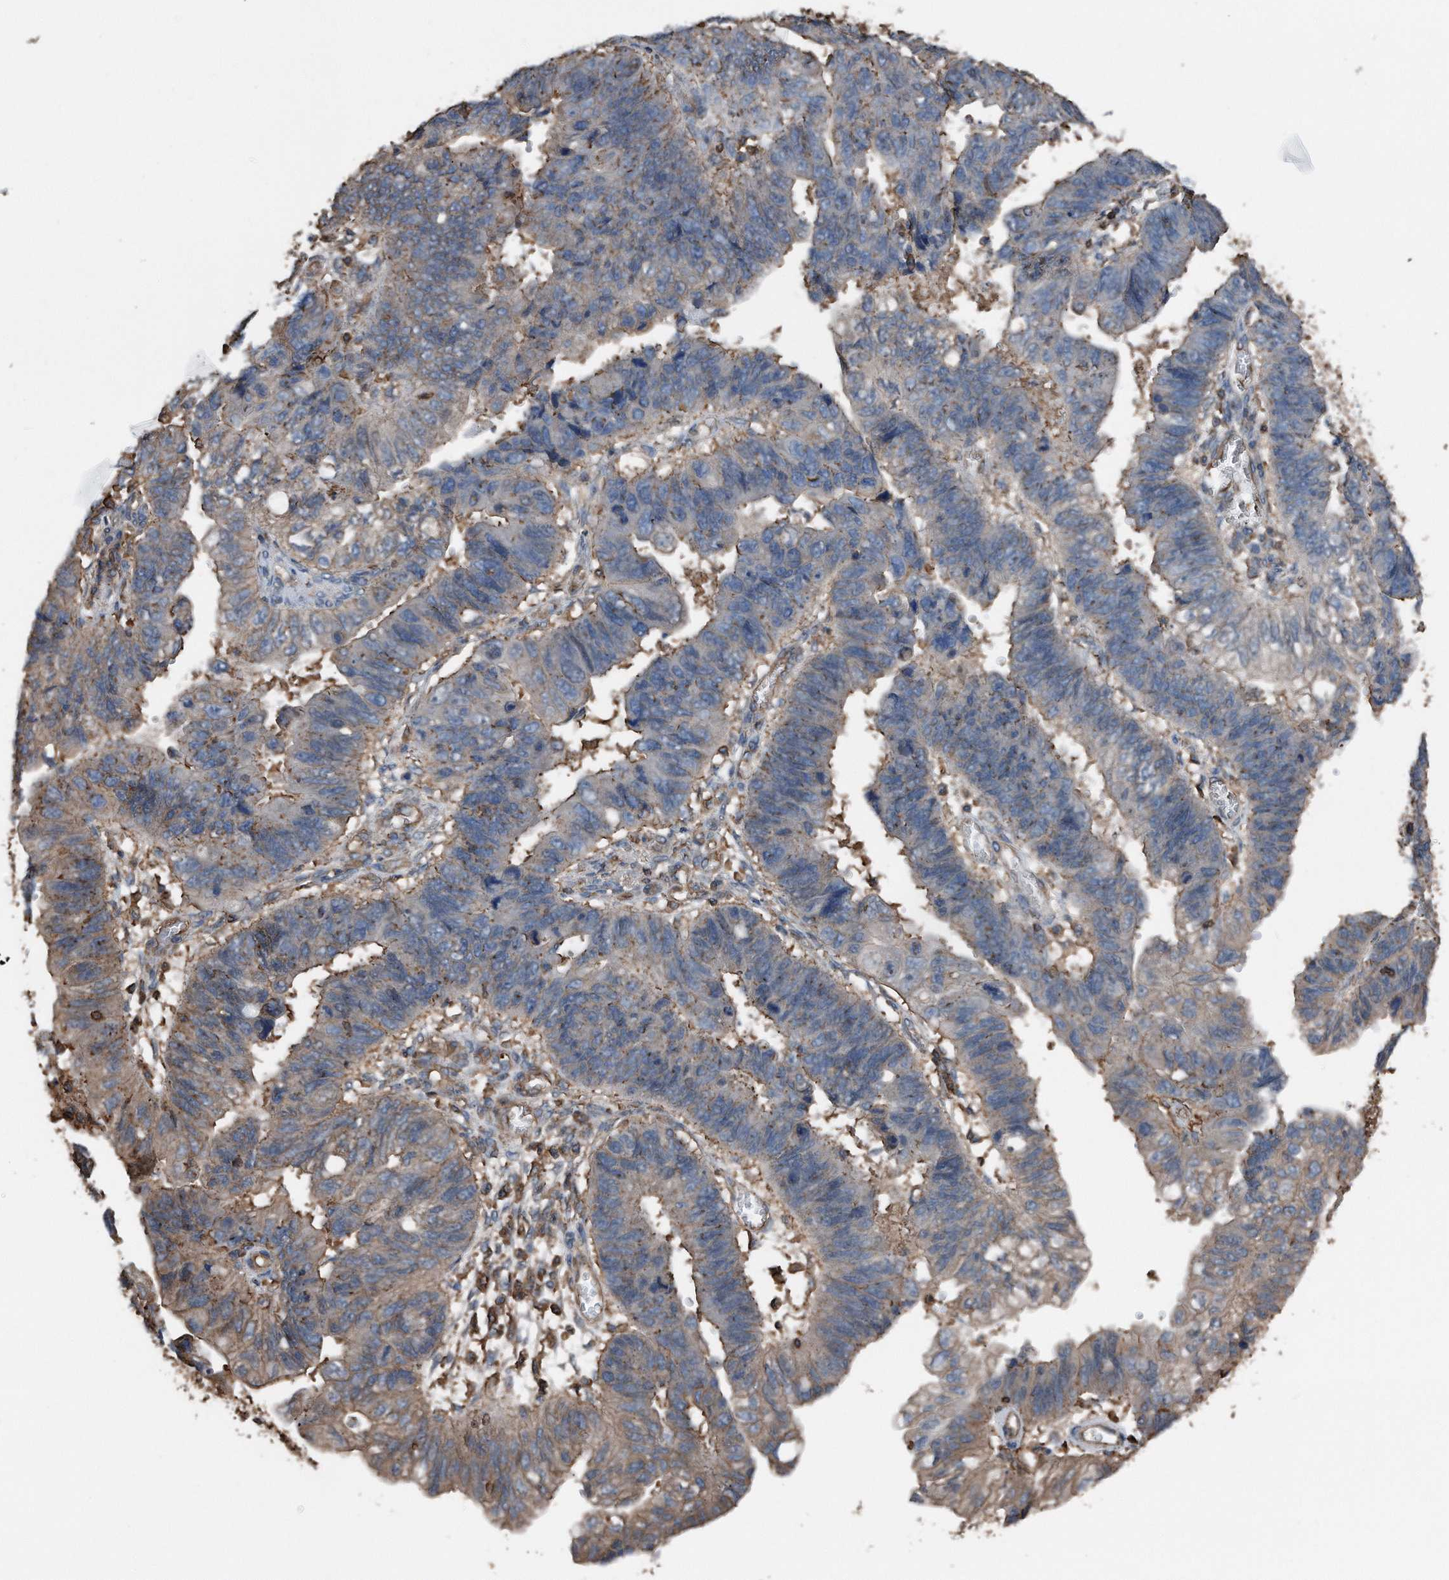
{"staining": {"intensity": "moderate", "quantity": "25%-75%", "location": "cytoplasmic/membranous"}, "tissue": "stomach cancer", "cell_type": "Tumor cells", "image_type": "cancer", "snomed": [{"axis": "morphology", "description": "Adenocarcinoma, NOS"}, {"axis": "topography", "description": "Stomach"}], "caption": "A brown stain labels moderate cytoplasmic/membranous staining of a protein in human stomach cancer tumor cells. Nuclei are stained in blue.", "gene": "RSPO3", "patient": {"sex": "male", "age": 59}}